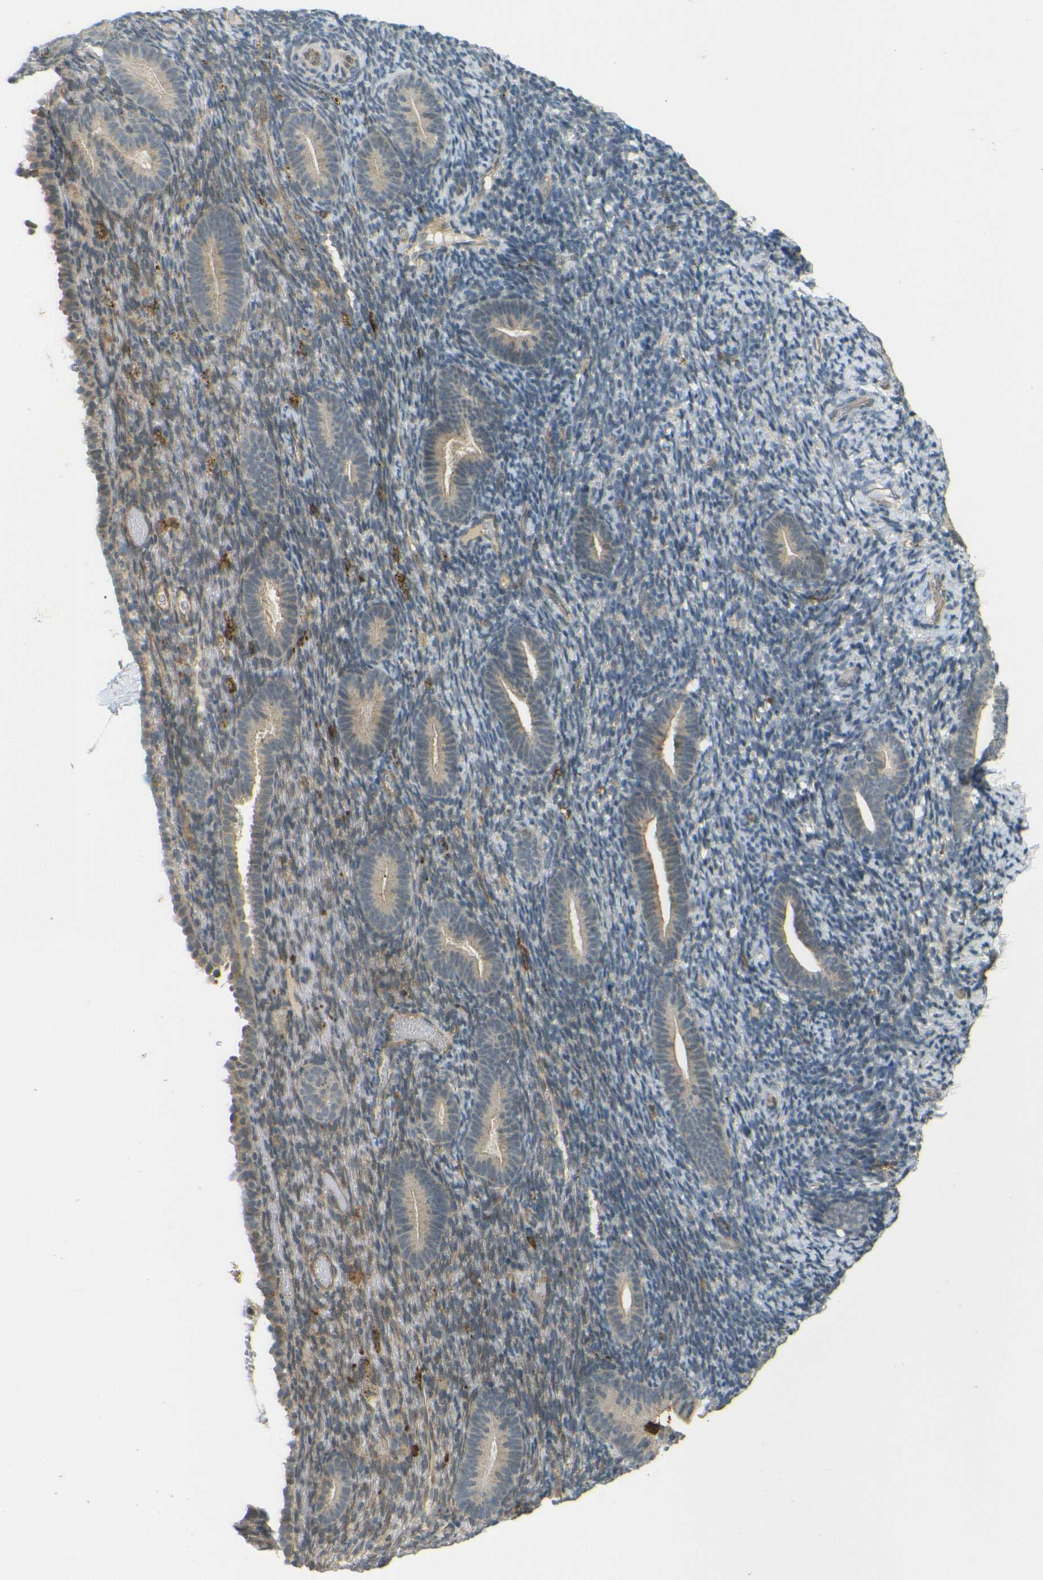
{"staining": {"intensity": "weak", "quantity": "<25%", "location": "cytoplasmic/membranous"}, "tissue": "endometrium", "cell_type": "Cells in endometrial stroma", "image_type": "normal", "snomed": [{"axis": "morphology", "description": "Normal tissue, NOS"}, {"axis": "topography", "description": "Endometrium"}], "caption": "Immunohistochemistry (IHC) micrograph of benign endometrium: human endometrium stained with DAB (3,3'-diaminobenzidine) exhibits no significant protein positivity in cells in endometrial stroma.", "gene": "DAB2", "patient": {"sex": "female", "age": 51}}